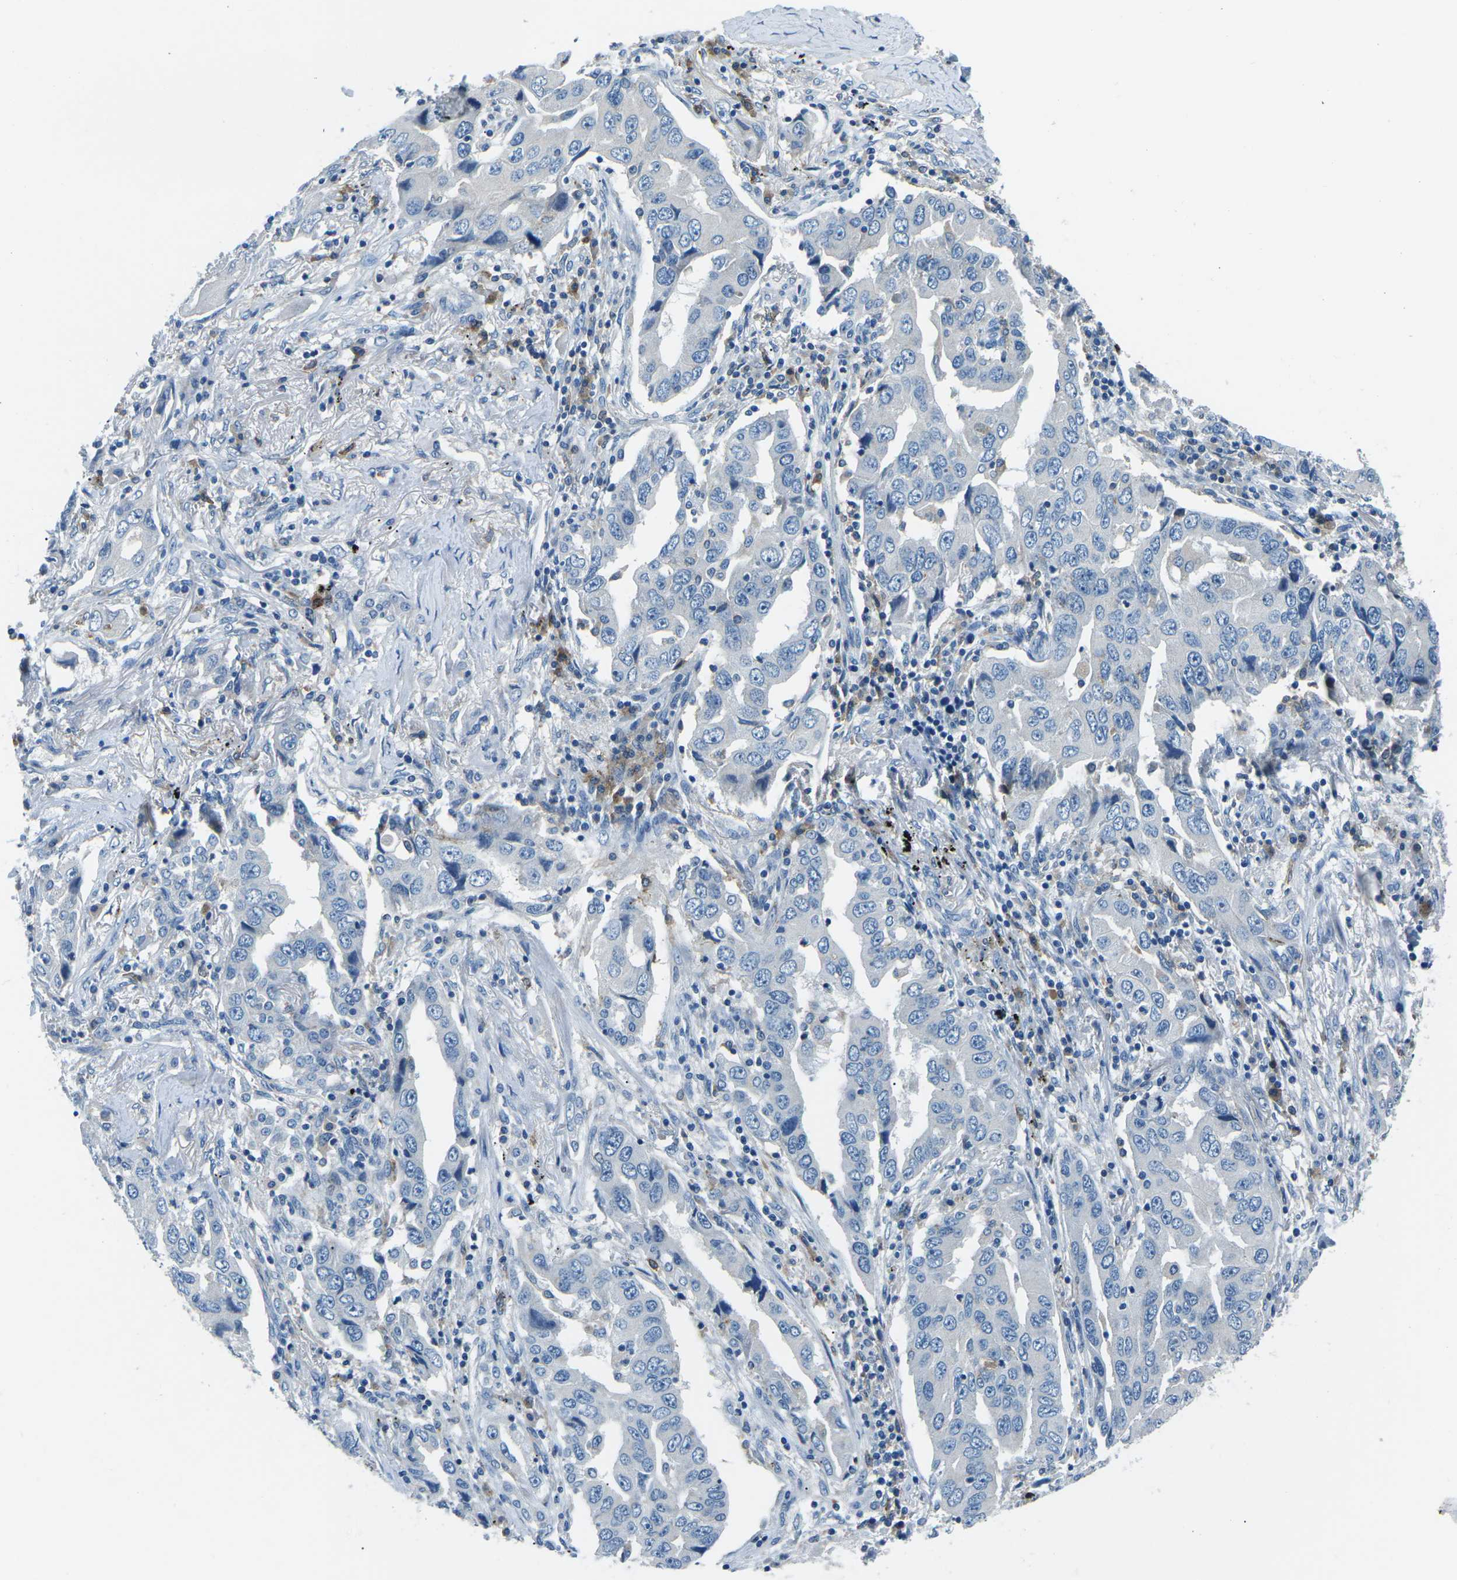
{"staining": {"intensity": "negative", "quantity": "none", "location": "none"}, "tissue": "lung cancer", "cell_type": "Tumor cells", "image_type": "cancer", "snomed": [{"axis": "morphology", "description": "Adenocarcinoma, NOS"}, {"axis": "topography", "description": "Lung"}], "caption": "Micrograph shows no significant protein positivity in tumor cells of lung adenocarcinoma.", "gene": "CD1D", "patient": {"sex": "female", "age": 65}}